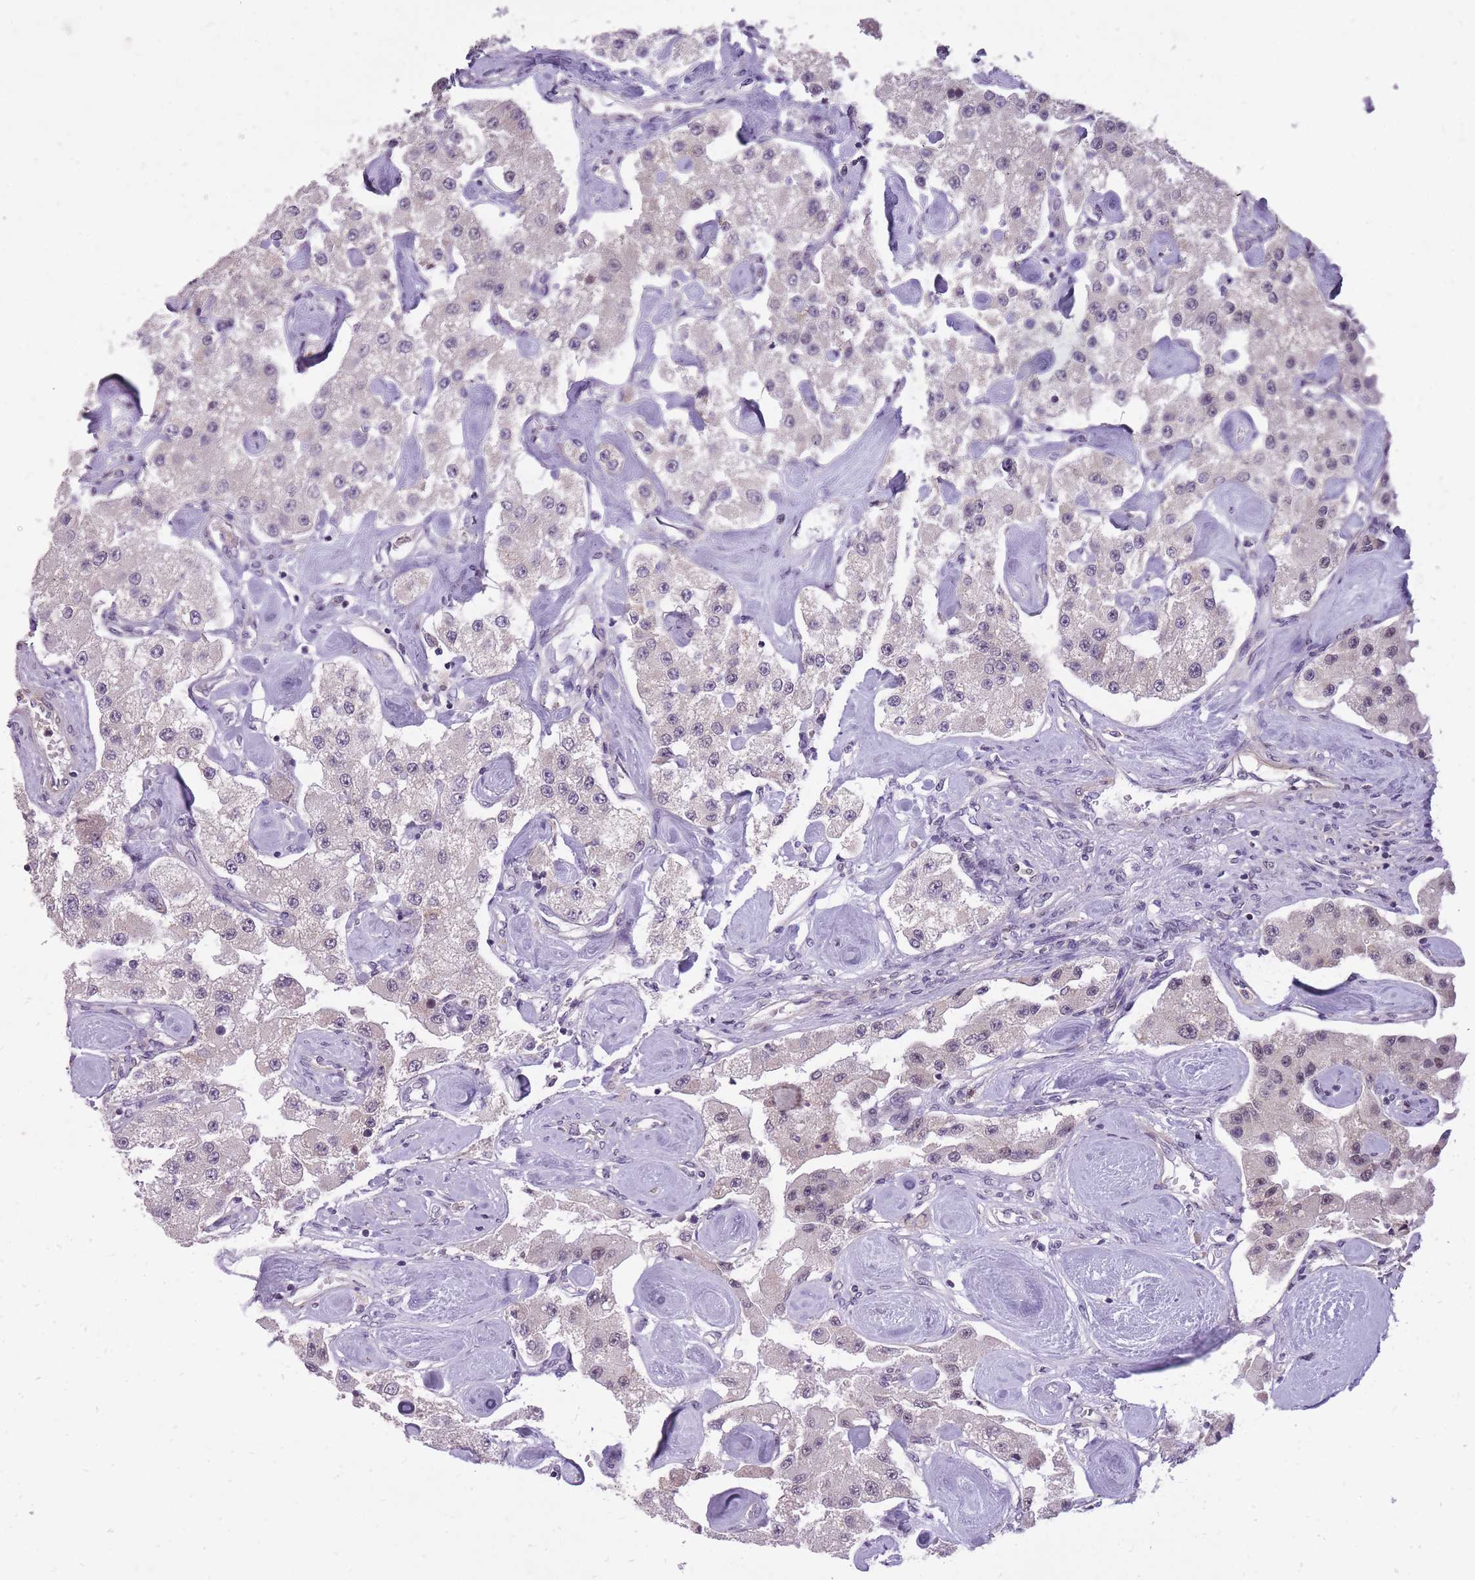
{"staining": {"intensity": "weak", "quantity": "<25%", "location": "nuclear"}, "tissue": "carcinoid", "cell_type": "Tumor cells", "image_type": "cancer", "snomed": [{"axis": "morphology", "description": "Carcinoid, malignant, NOS"}, {"axis": "topography", "description": "Pancreas"}], "caption": "A high-resolution micrograph shows immunohistochemistry staining of carcinoid, which exhibits no significant expression in tumor cells.", "gene": "TIGD1", "patient": {"sex": "male", "age": 41}}